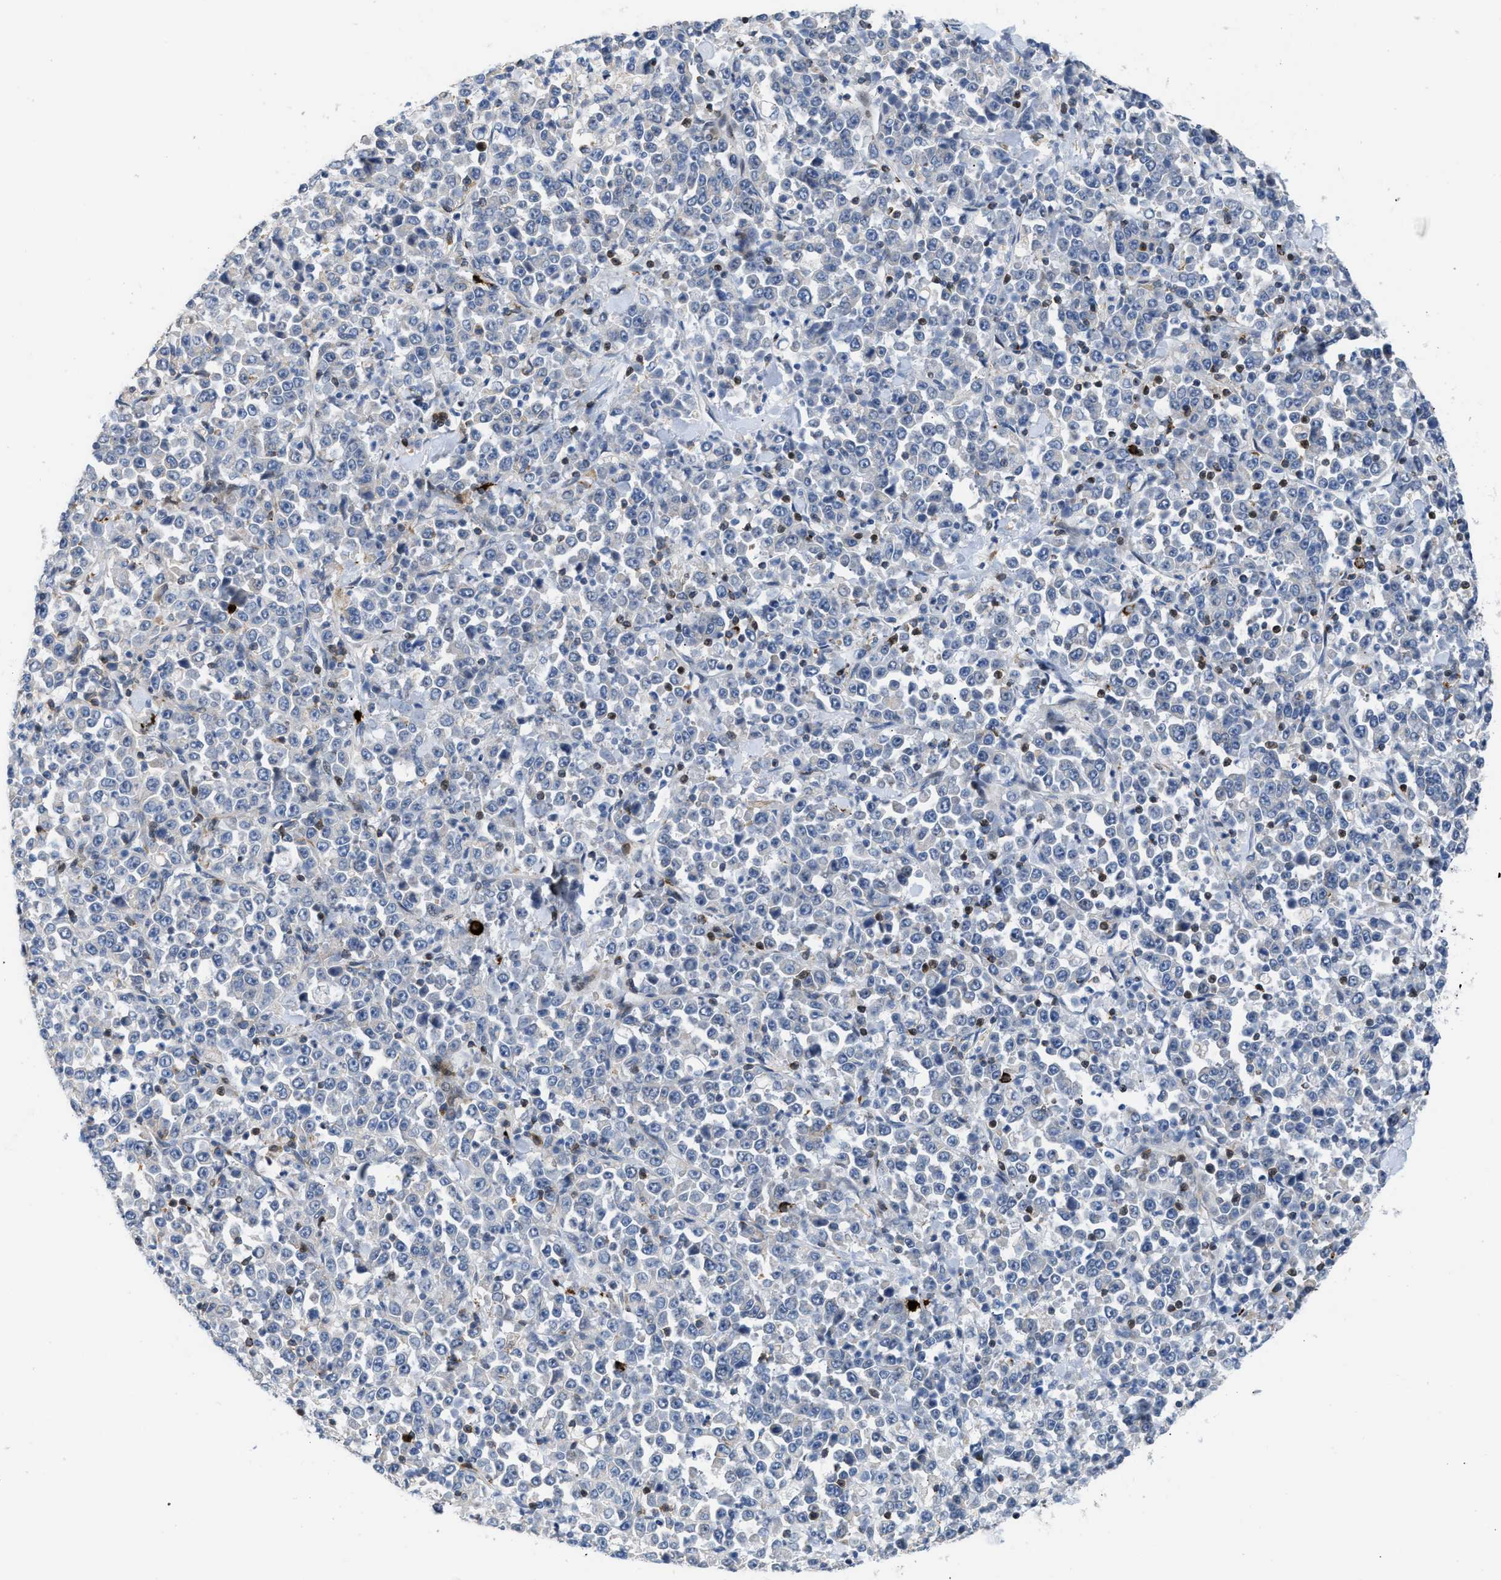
{"staining": {"intensity": "negative", "quantity": "none", "location": "none"}, "tissue": "stomach cancer", "cell_type": "Tumor cells", "image_type": "cancer", "snomed": [{"axis": "morphology", "description": "Normal tissue, NOS"}, {"axis": "morphology", "description": "Adenocarcinoma, NOS"}, {"axis": "topography", "description": "Stomach, upper"}, {"axis": "topography", "description": "Stomach"}], "caption": "Human stomach cancer (adenocarcinoma) stained for a protein using IHC shows no staining in tumor cells.", "gene": "ATP9A", "patient": {"sex": "male", "age": 59}}